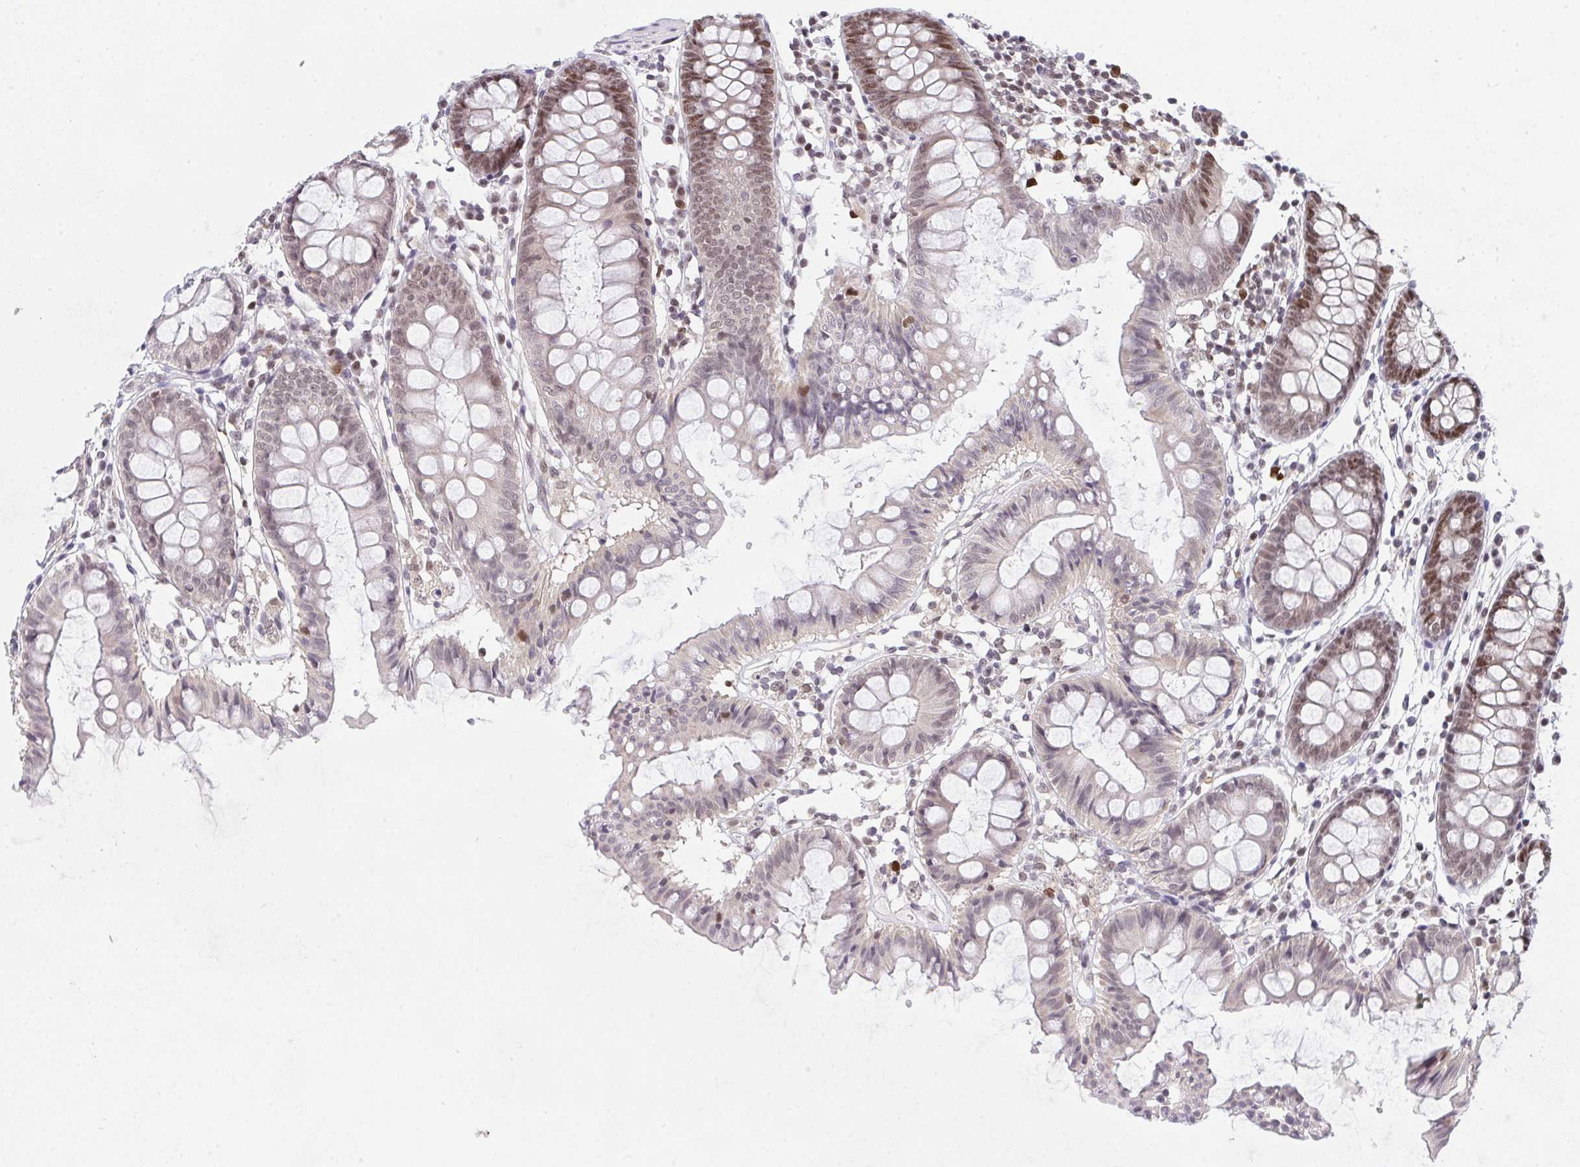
{"staining": {"intensity": "negative", "quantity": "none", "location": "none"}, "tissue": "colon", "cell_type": "Endothelial cells", "image_type": "normal", "snomed": [{"axis": "morphology", "description": "Normal tissue, NOS"}, {"axis": "topography", "description": "Colon"}], "caption": "Immunohistochemical staining of normal colon shows no significant positivity in endothelial cells. (IHC, brightfield microscopy, high magnification).", "gene": "RFC4", "patient": {"sex": "female", "age": 84}}